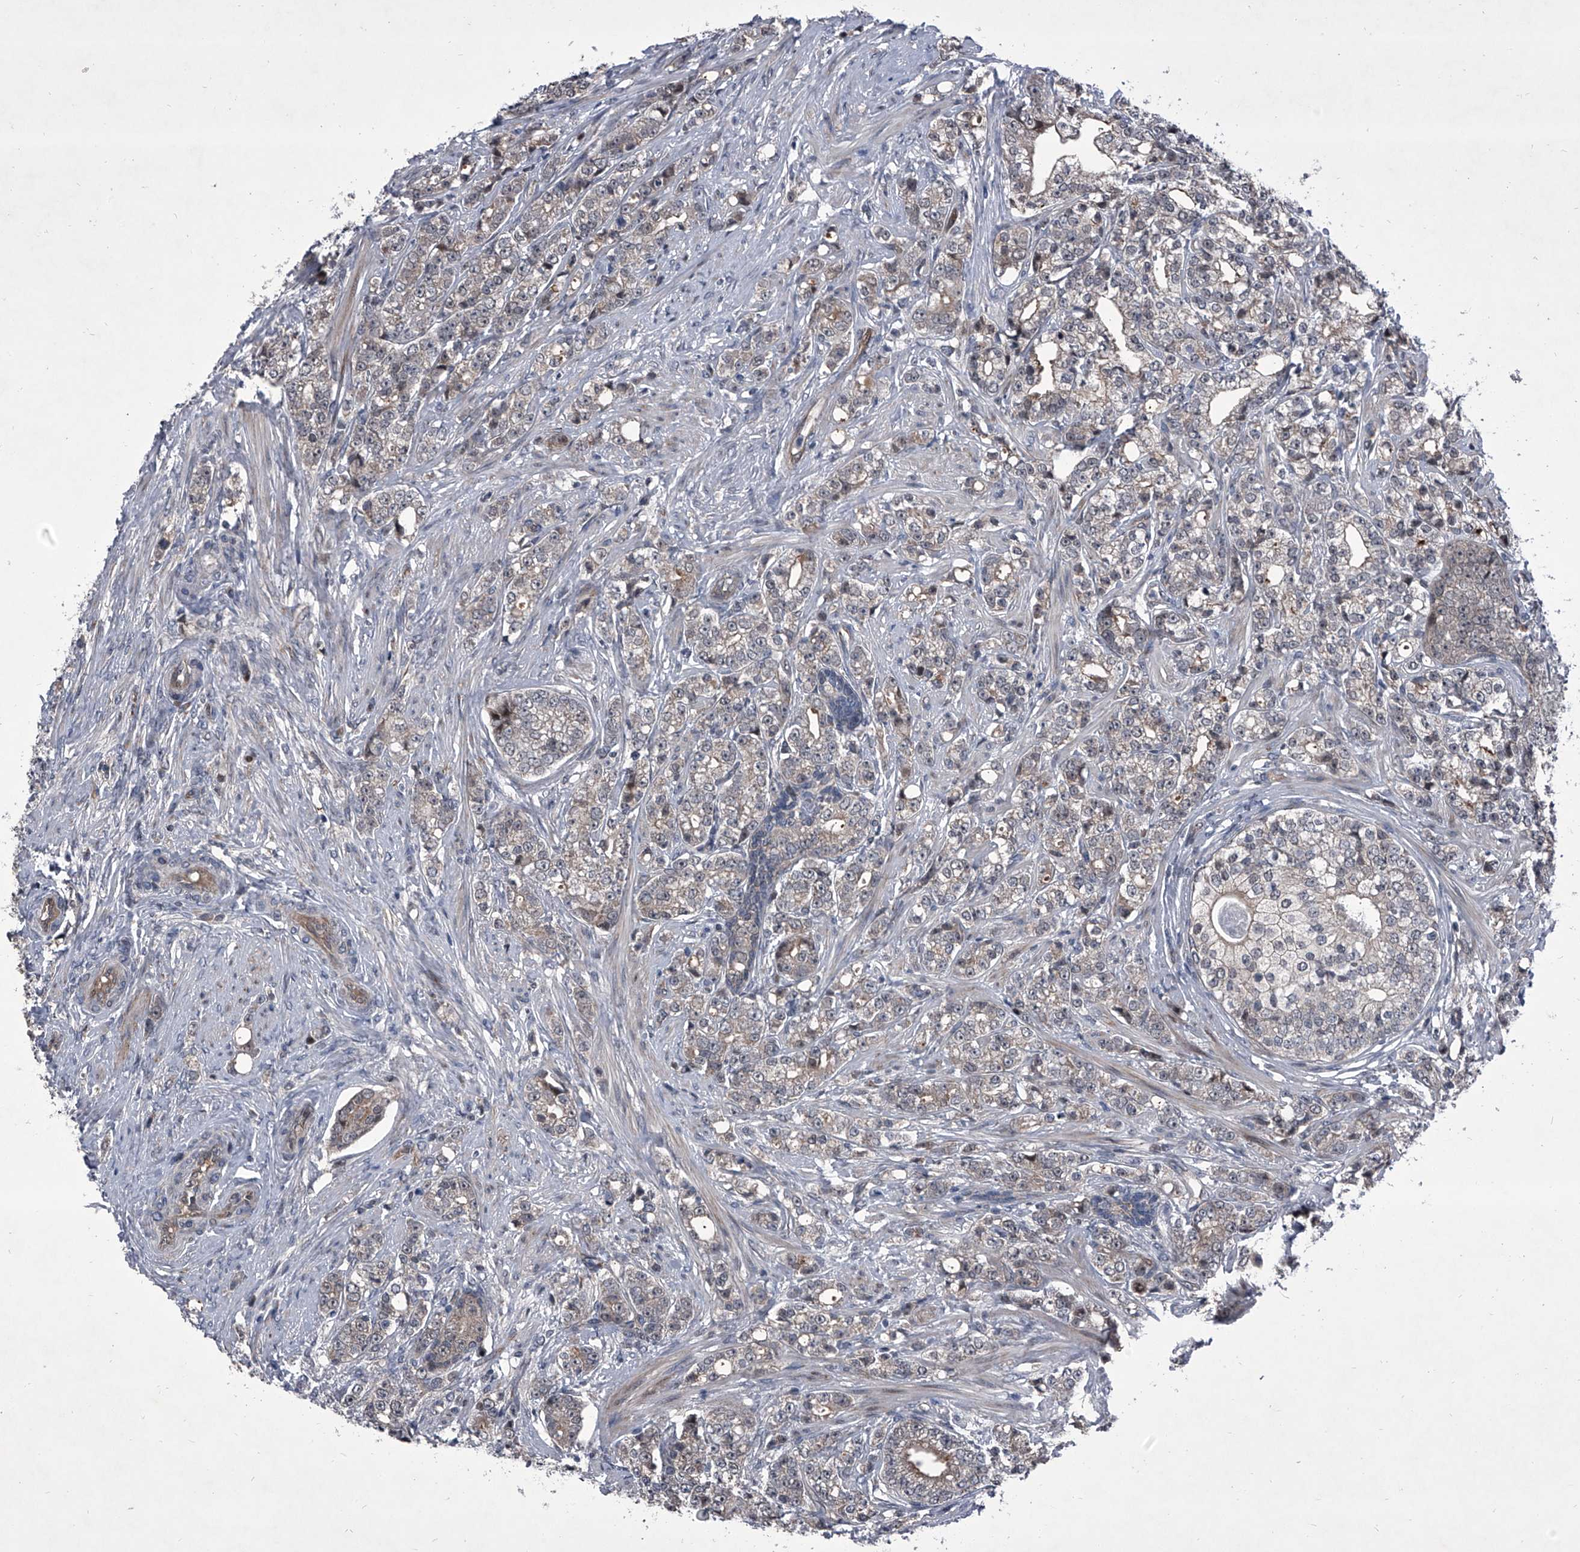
{"staining": {"intensity": "weak", "quantity": "<25%", "location": "cytoplasmic/membranous"}, "tissue": "prostate cancer", "cell_type": "Tumor cells", "image_type": "cancer", "snomed": [{"axis": "morphology", "description": "Adenocarcinoma, High grade"}, {"axis": "topography", "description": "Prostate"}], "caption": "Protein analysis of prostate adenocarcinoma (high-grade) exhibits no significant positivity in tumor cells.", "gene": "ELK4", "patient": {"sex": "male", "age": 69}}